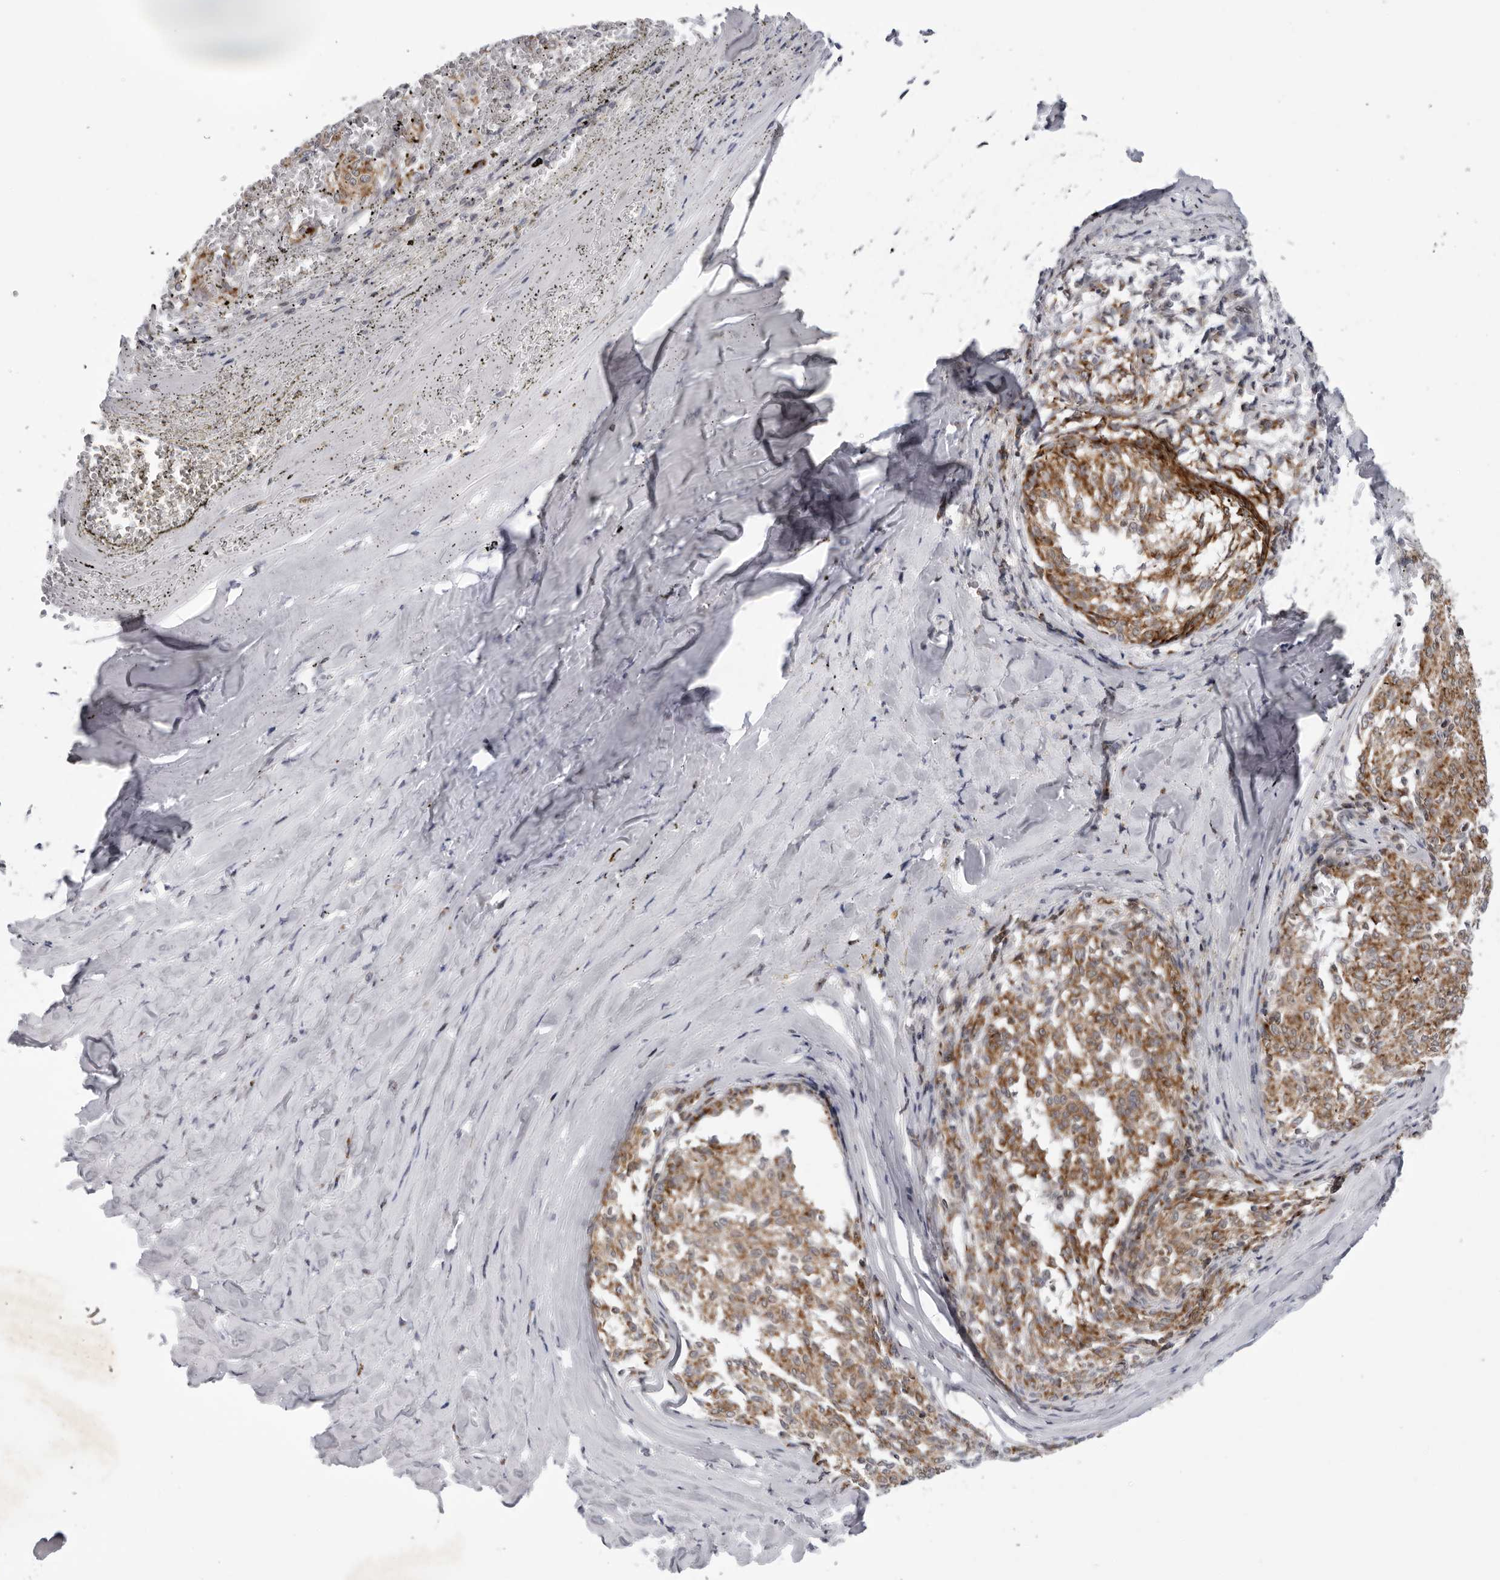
{"staining": {"intensity": "moderate", "quantity": ">75%", "location": "cytoplasmic/membranous"}, "tissue": "melanoma", "cell_type": "Tumor cells", "image_type": "cancer", "snomed": [{"axis": "morphology", "description": "Malignant melanoma, NOS"}, {"axis": "topography", "description": "Skin"}], "caption": "IHC photomicrograph of neoplastic tissue: human melanoma stained using IHC shows medium levels of moderate protein expression localized specifically in the cytoplasmic/membranous of tumor cells, appearing as a cytoplasmic/membranous brown color.", "gene": "CPT2", "patient": {"sex": "female", "age": 72}}